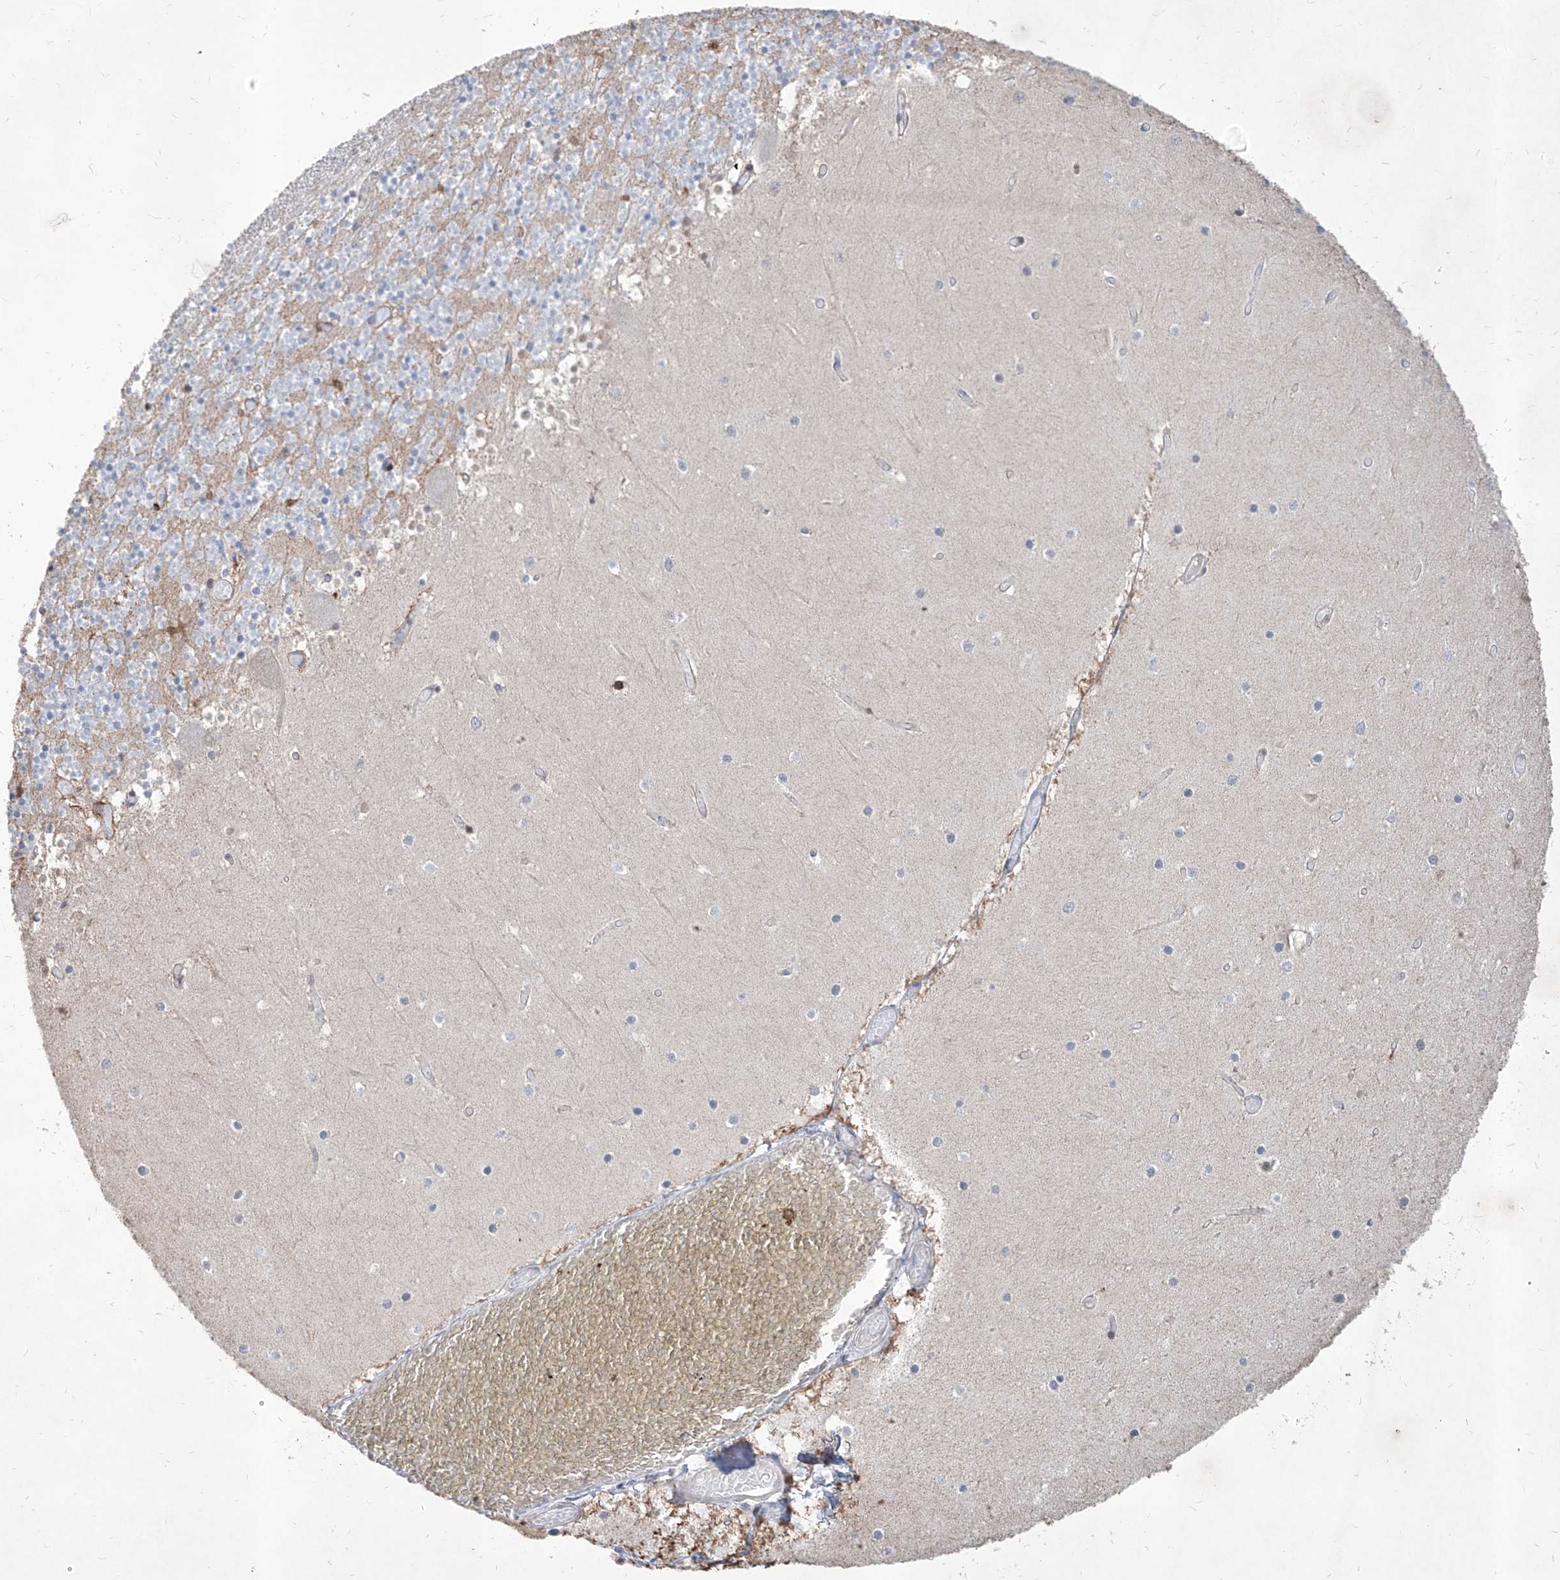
{"staining": {"intensity": "negative", "quantity": "none", "location": "none"}, "tissue": "cerebellum", "cell_type": "Cells in granular layer", "image_type": "normal", "snomed": [{"axis": "morphology", "description": "Normal tissue, NOS"}, {"axis": "topography", "description": "Cerebellum"}], "caption": "Cells in granular layer show no significant protein expression in benign cerebellum. (Immunohistochemistry (ihc), brightfield microscopy, high magnification).", "gene": "ZBTB48", "patient": {"sex": "female", "age": 28}}